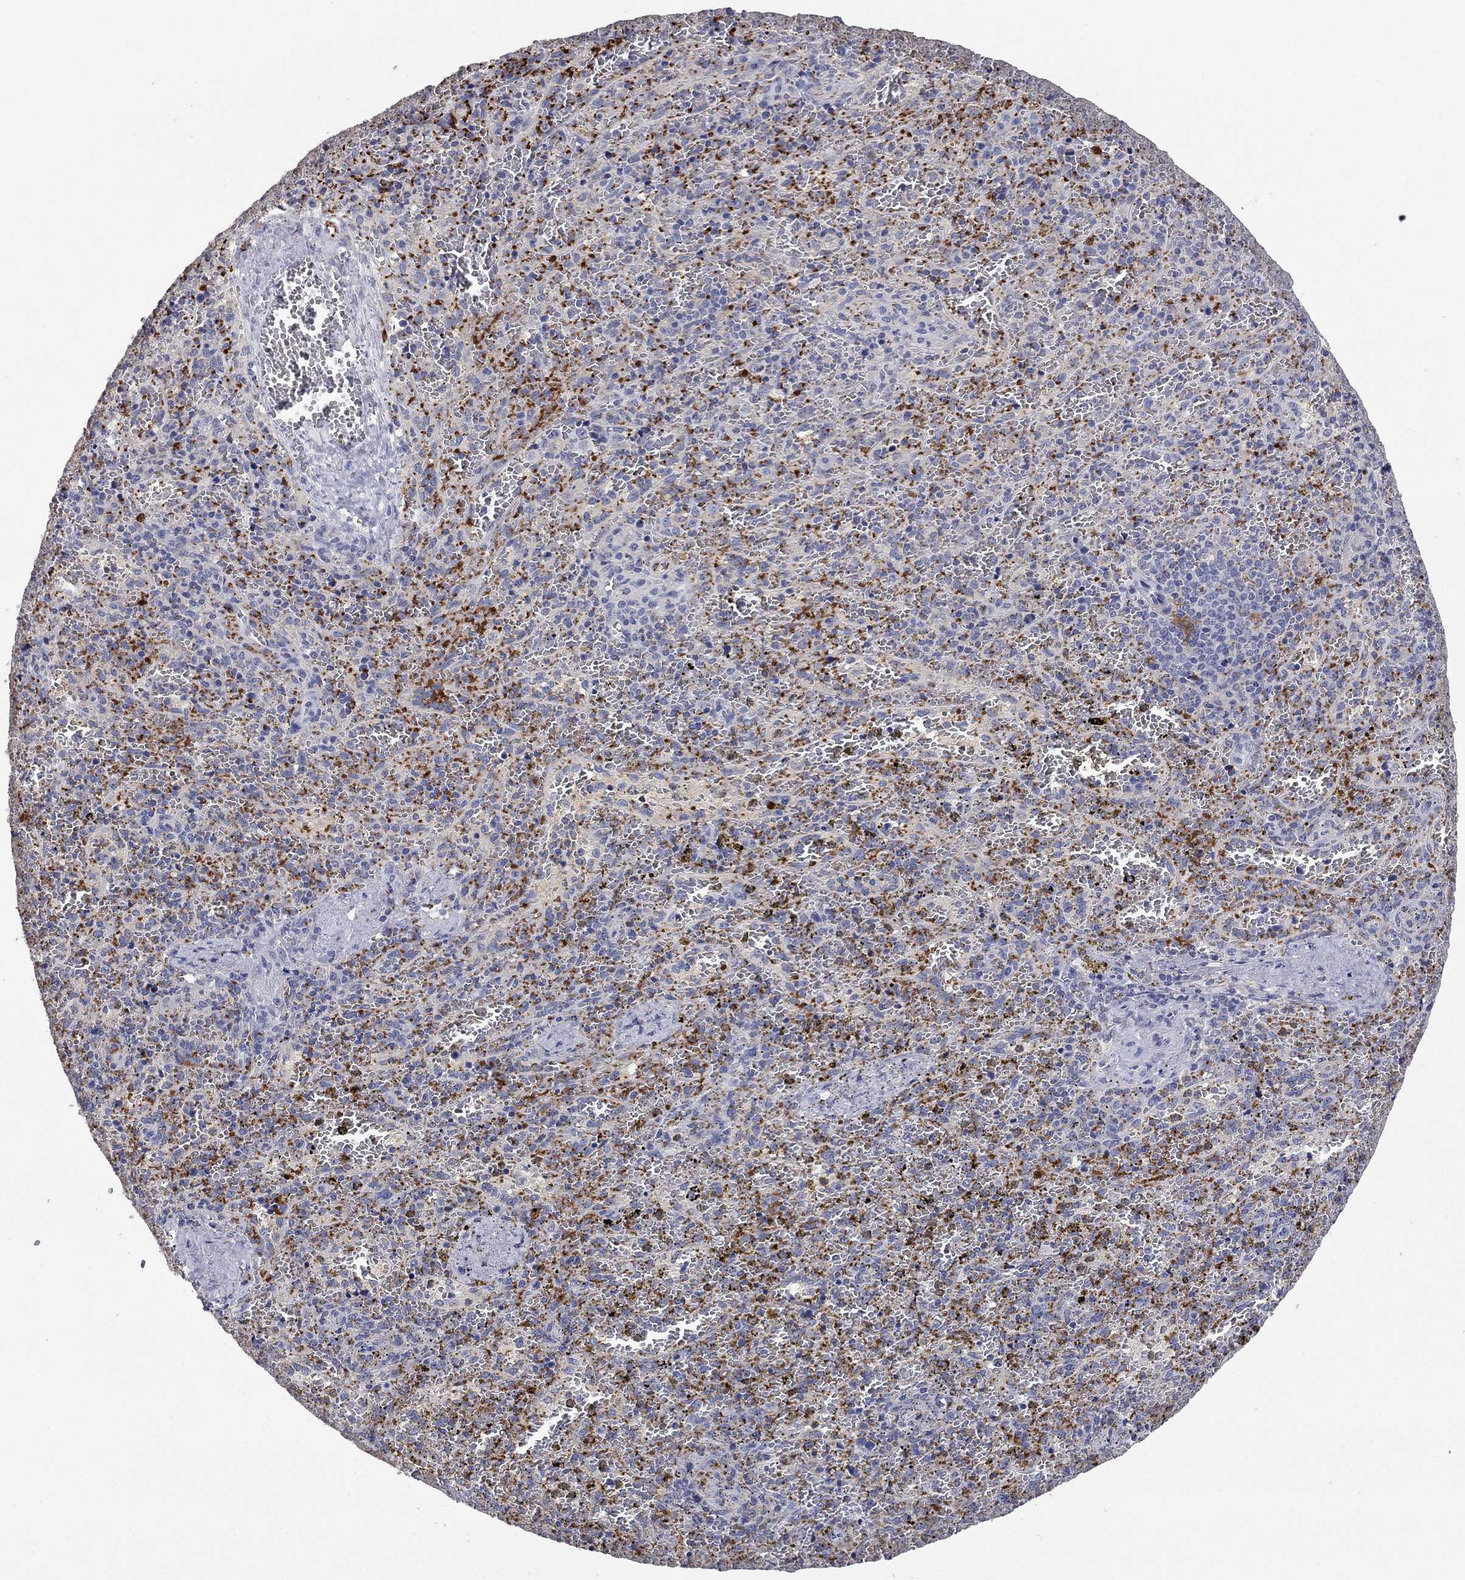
{"staining": {"intensity": "strong", "quantity": "25%-75%", "location": "cytoplasmic/membranous"}, "tissue": "spleen", "cell_type": "Cells in red pulp", "image_type": "normal", "snomed": [{"axis": "morphology", "description": "Normal tissue, NOS"}, {"axis": "topography", "description": "Spleen"}], "caption": "Immunohistochemical staining of unremarkable spleen demonstrates strong cytoplasmic/membranous protein expression in approximately 25%-75% of cells in red pulp.", "gene": "PLEK", "patient": {"sex": "female", "age": 50}}